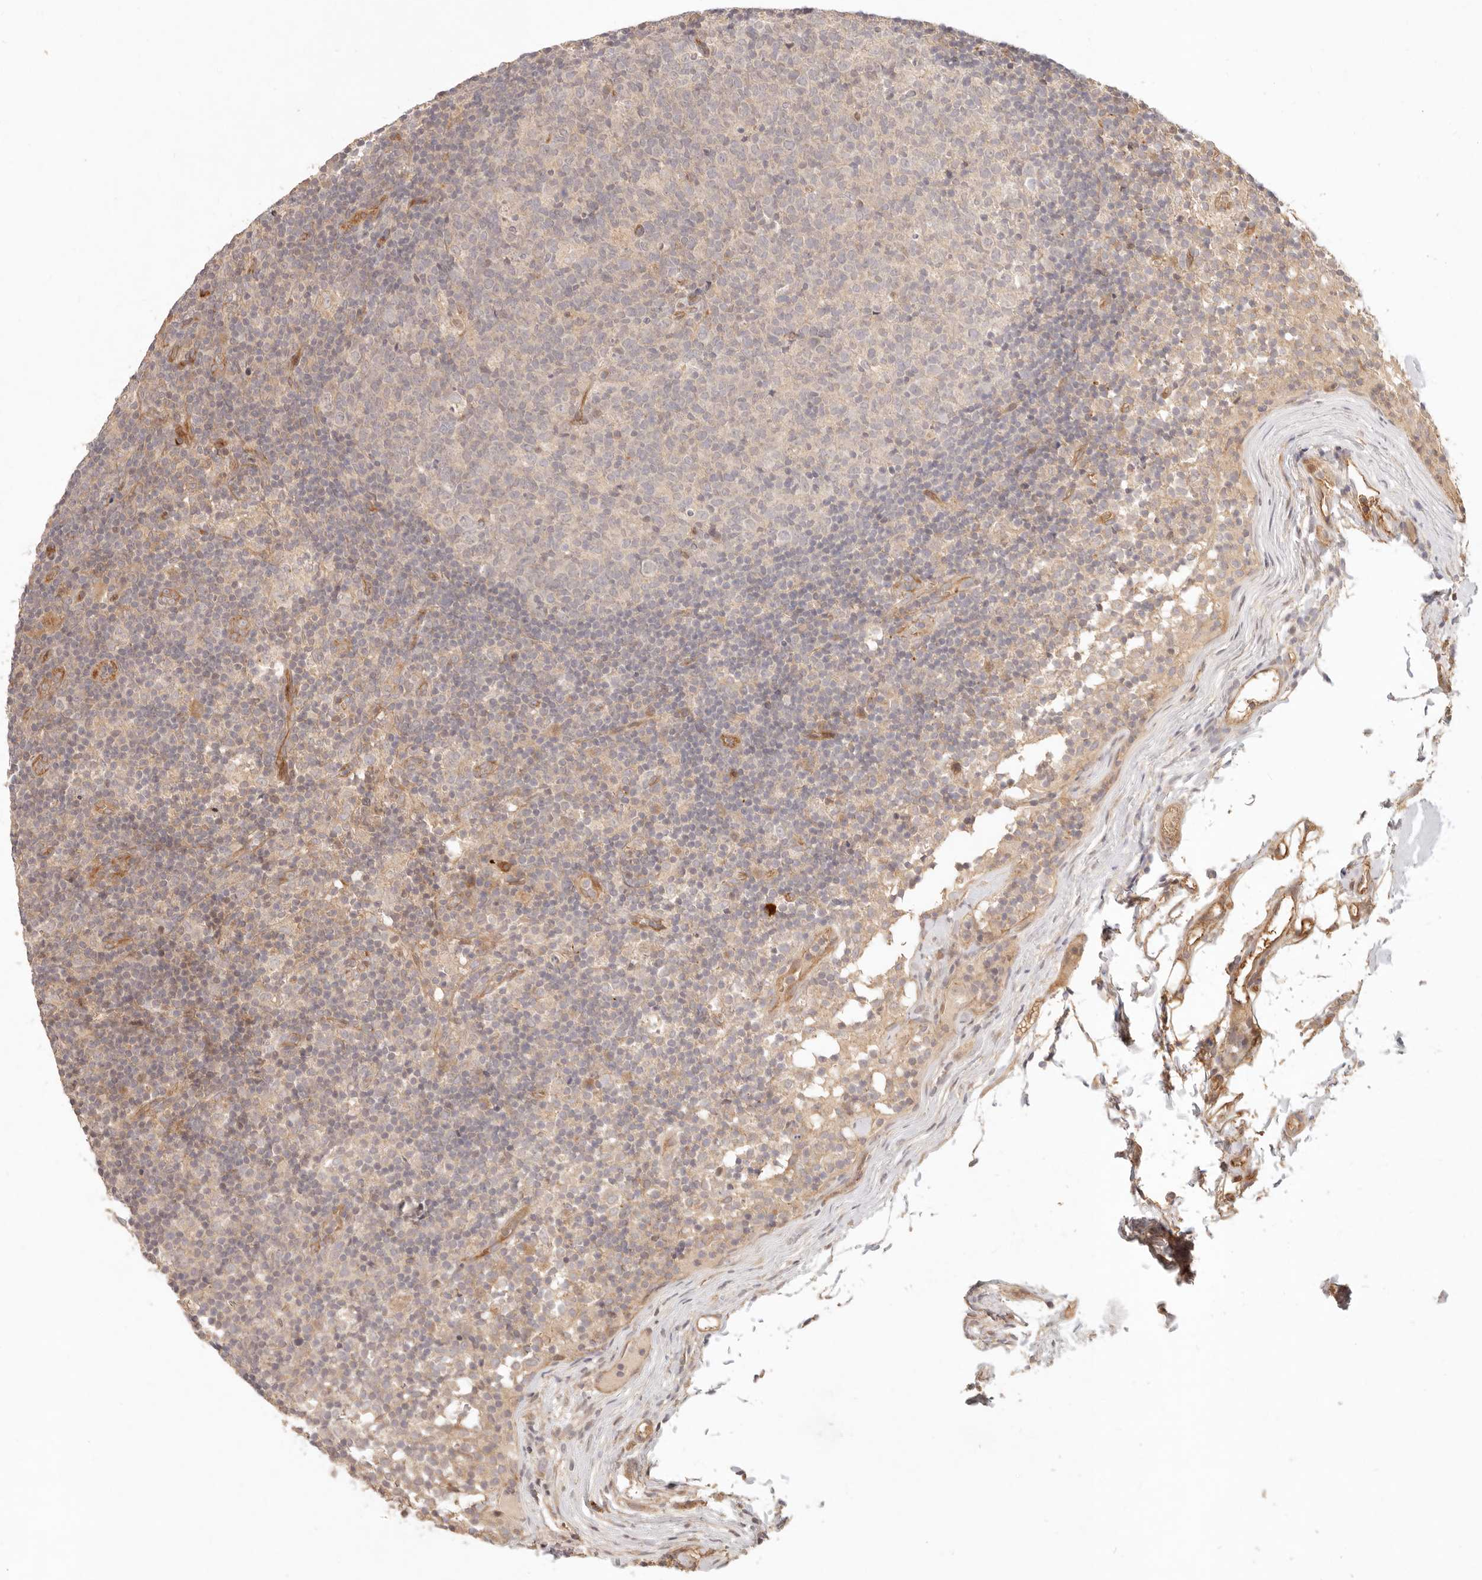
{"staining": {"intensity": "negative", "quantity": "none", "location": "none"}, "tissue": "lymph node", "cell_type": "Germinal center cells", "image_type": "normal", "snomed": [{"axis": "morphology", "description": "Normal tissue, NOS"}, {"axis": "morphology", "description": "Inflammation, NOS"}, {"axis": "topography", "description": "Lymph node"}], "caption": "DAB immunohistochemical staining of normal human lymph node shows no significant positivity in germinal center cells.", "gene": "PPP1R3B", "patient": {"sex": "male", "age": 55}}